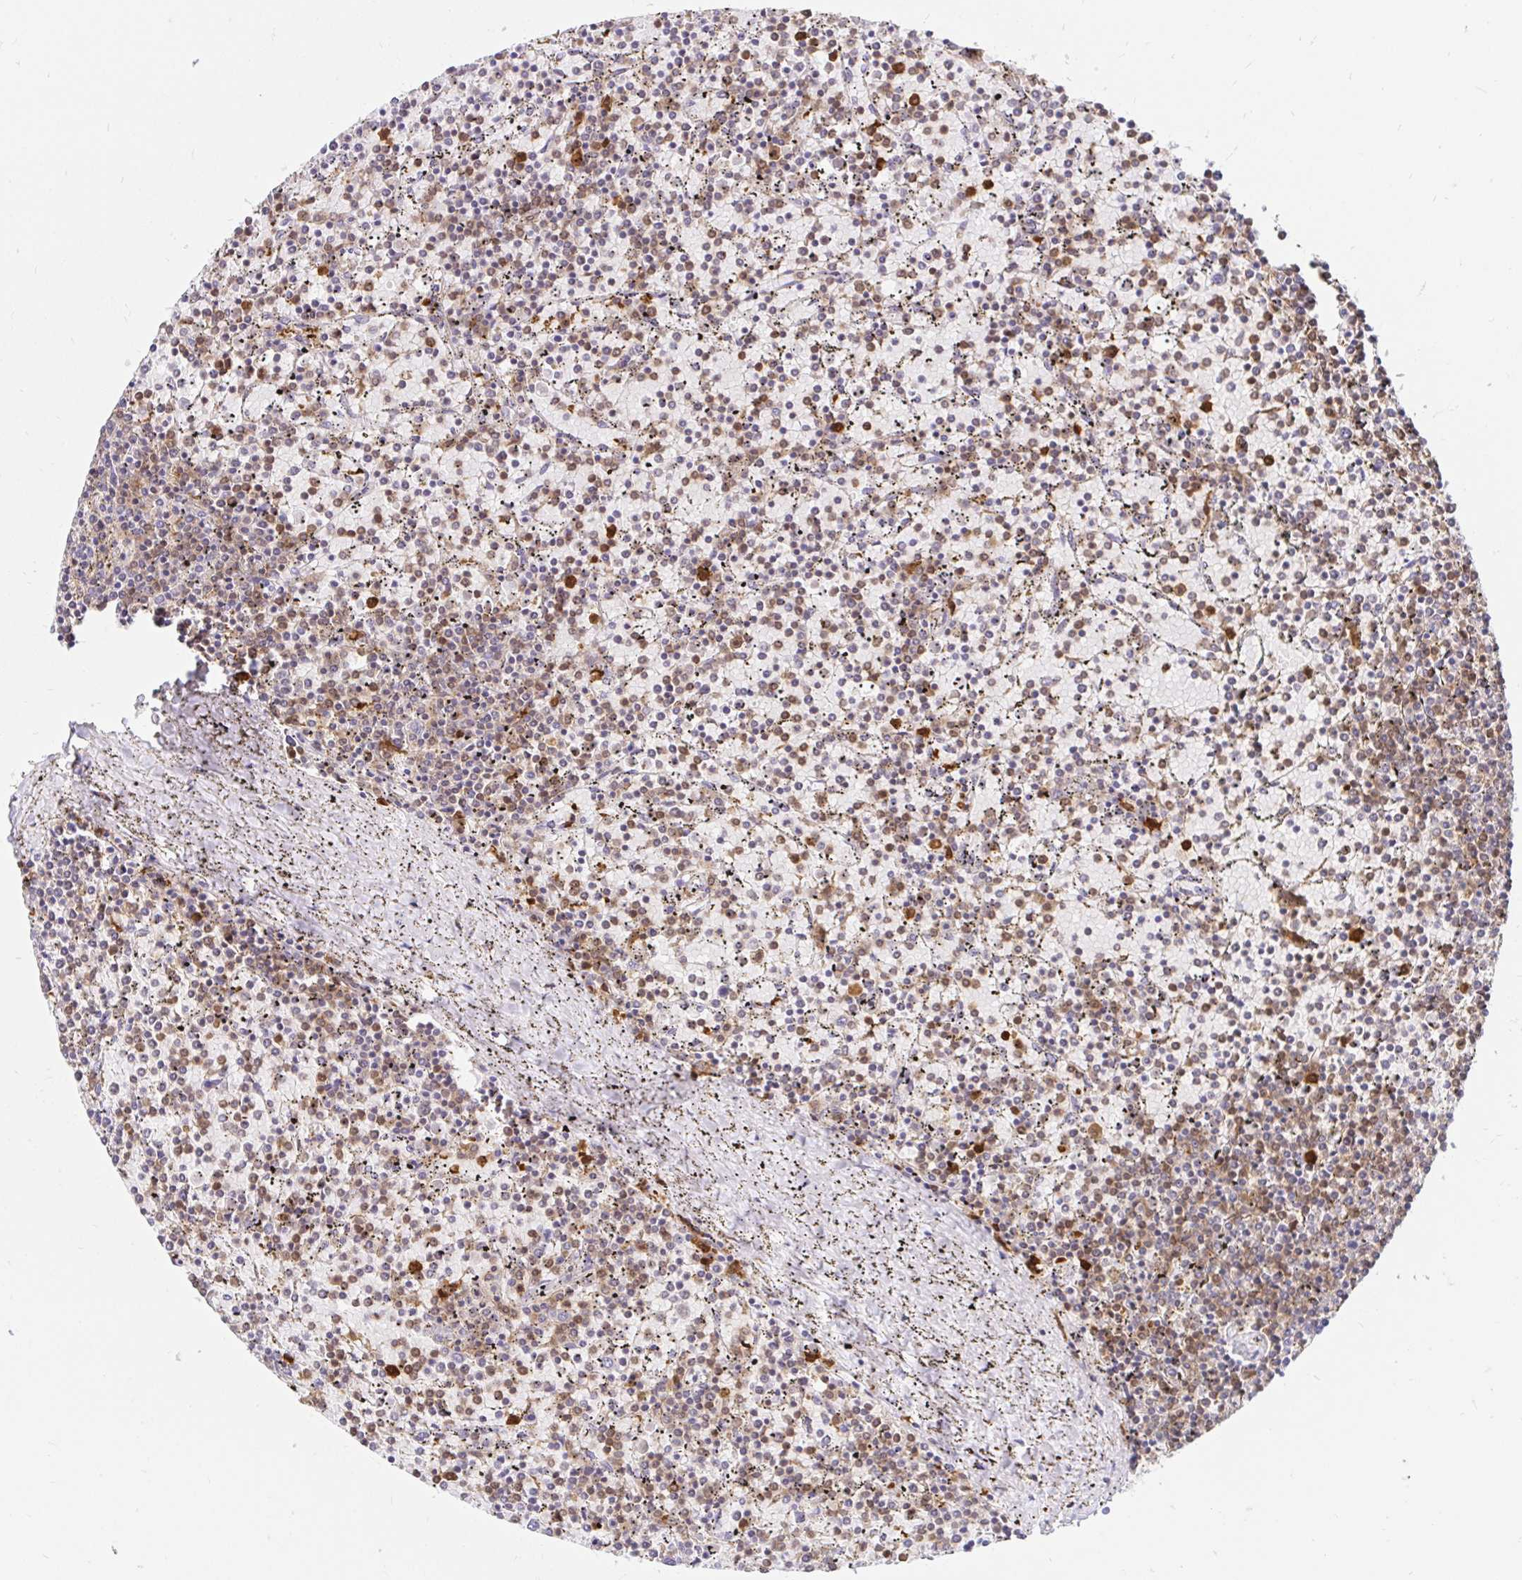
{"staining": {"intensity": "weak", "quantity": "25%-75%", "location": "cytoplasmic/membranous"}, "tissue": "lymphoma", "cell_type": "Tumor cells", "image_type": "cancer", "snomed": [{"axis": "morphology", "description": "Malignant lymphoma, non-Hodgkin's type, Low grade"}, {"axis": "topography", "description": "Spleen"}], "caption": "Weak cytoplasmic/membranous protein expression is present in about 25%-75% of tumor cells in low-grade malignant lymphoma, non-Hodgkin's type.", "gene": "PYCARD", "patient": {"sex": "female", "age": 77}}